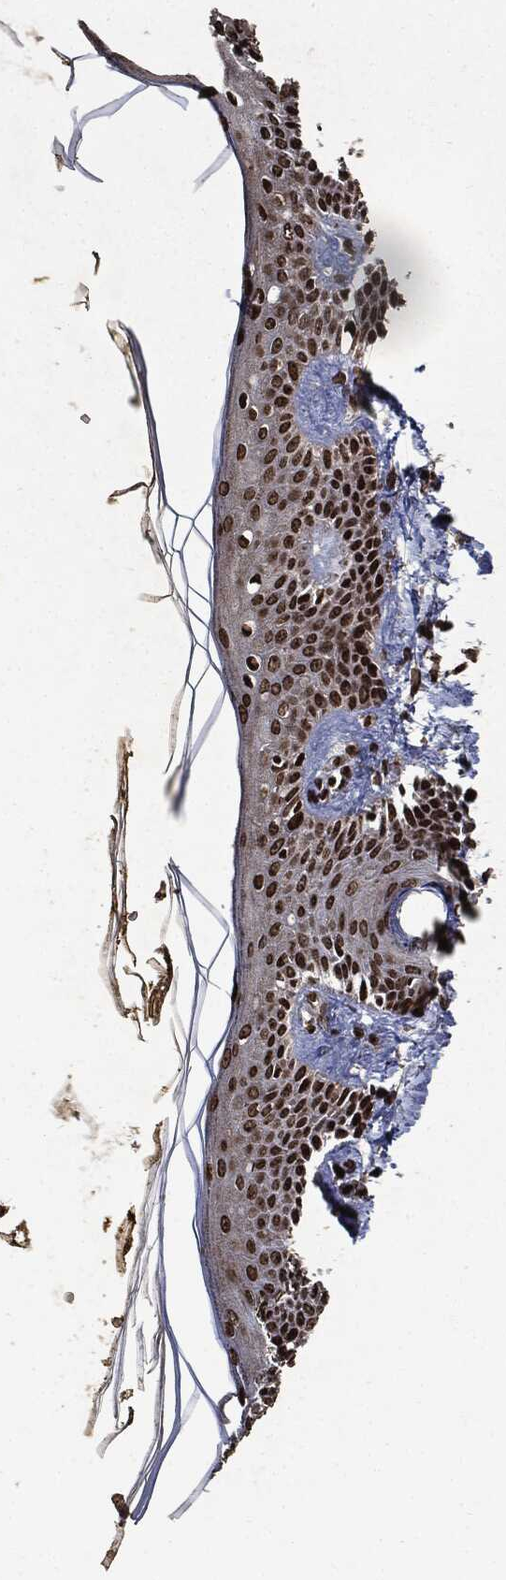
{"staining": {"intensity": "moderate", "quantity": "<25%", "location": "cytoplasmic/membranous,nuclear"}, "tissue": "skin", "cell_type": "Fibroblasts", "image_type": "normal", "snomed": [{"axis": "morphology", "description": "Normal tissue, NOS"}, {"axis": "topography", "description": "Skin"}], "caption": "A low amount of moderate cytoplasmic/membranous,nuclear staining is seen in approximately <25% of fibroblasts in unremarkable skin. (DAB IHC with brightfield microscopy, high magnification).", "gene": "JUN", "patient": {"sex": "male", "age": 76}}